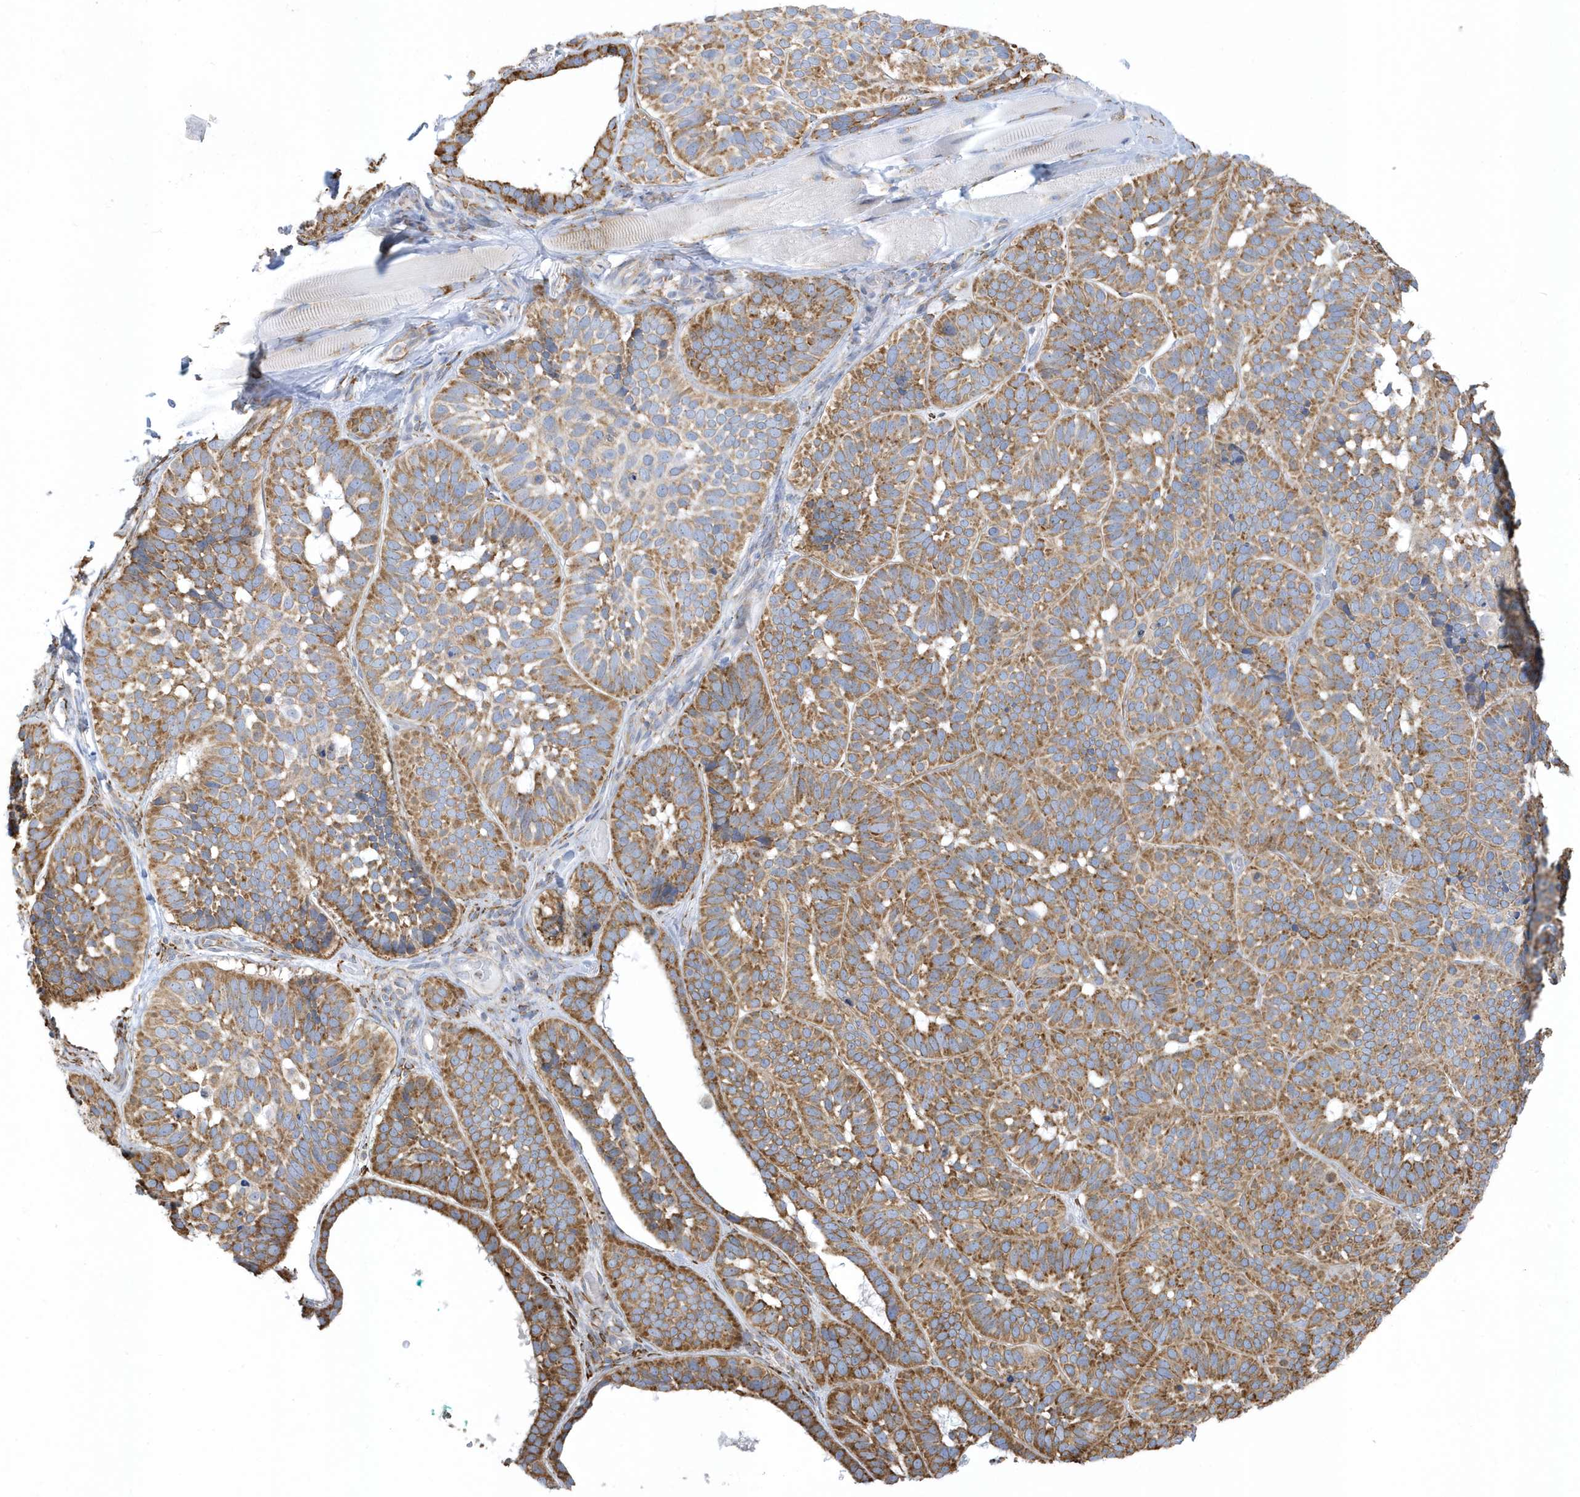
{"staining": {"intensity": "moderate", "quantity": ">75%", "location": "cytoplasmic/membranous"}, "tissue": "skin cancer", "cell_type": "Tumor cells", "image_type": "cancer", "snomed": [{"axis": "morphology", "description": "Basal cell carcinoma"}, {"axis": "topography", "description": "Skin"}], "caption": "Protein staining of skin basal cell carcinoma tissue shows moderate cytoplasmic/membranous staining in approximately >75% of tumor cells.", "gene": "DCAF1", "patient": {"sex": "male", "age": 62}}